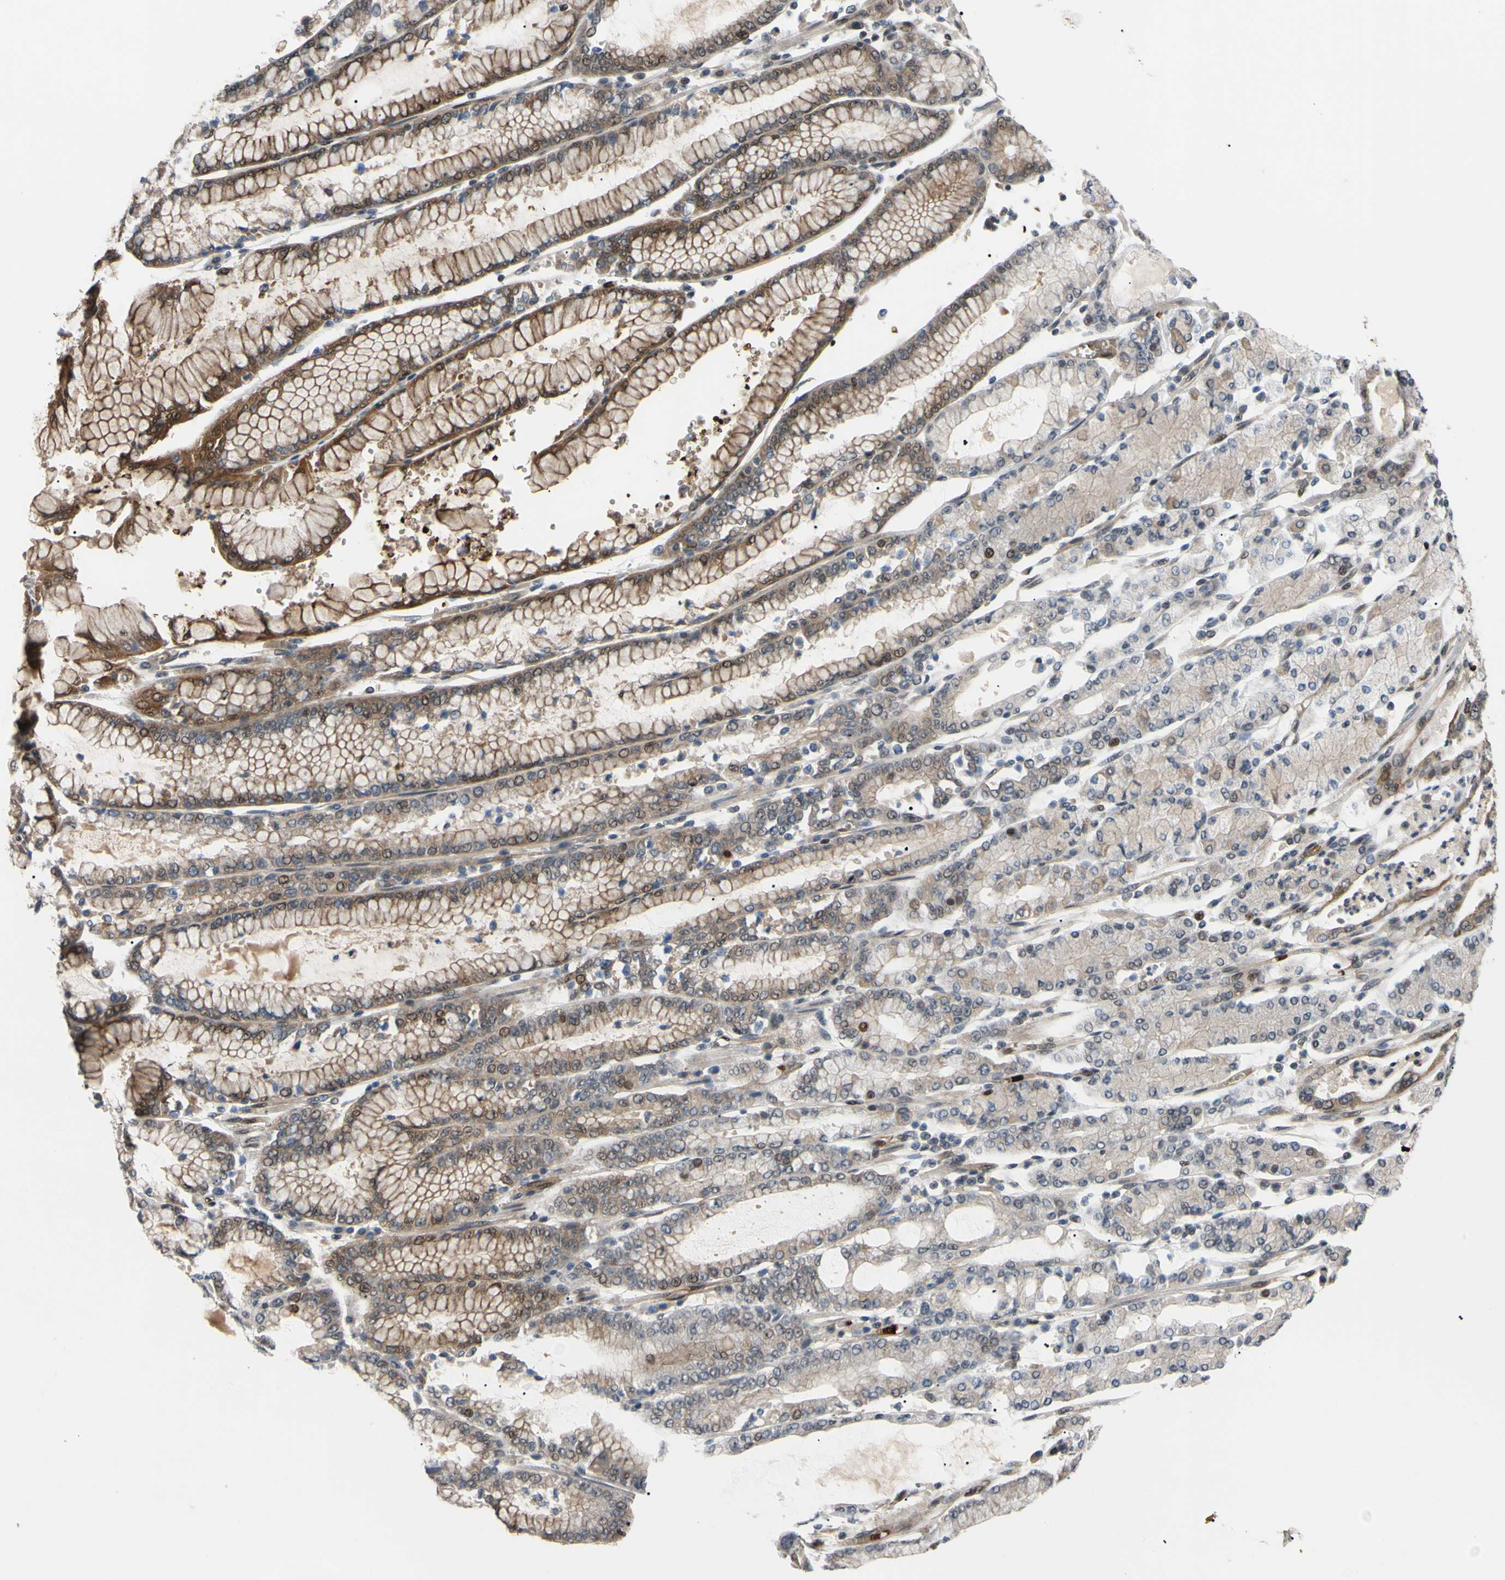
{"staining": {"intensity": "moderate", "quantity": "25%-75%", "location": "cytoplasmic/membranous"}, "tissue": "stomach cancer", "cell_type": "Tumor cells", "image_type": "cancer", "snomed": [{"axis": "morphology", "description": "Normal tissue, NOS"}, {"axis": "morphology", "description": "Adenocarcinoma, NOS"}, {"axis": "topography", "description": "Stomach, upper"}, {"axis": "topography", "description": "Stomach"}], "caption": "Protein staining of stomach cancer (adenocarcinoma) tissue exhibits moderate cytoplasmic/membranous staining in about 25%-75% of tumor cells. The staining was performed using DAB (3,3'-diaminobenzidine), with brown indicating positive protein expression. Nuclei are stained blue with hematoxylin.", "gene": "THAP12", "patient": {"sex": "male", "age": 76}}